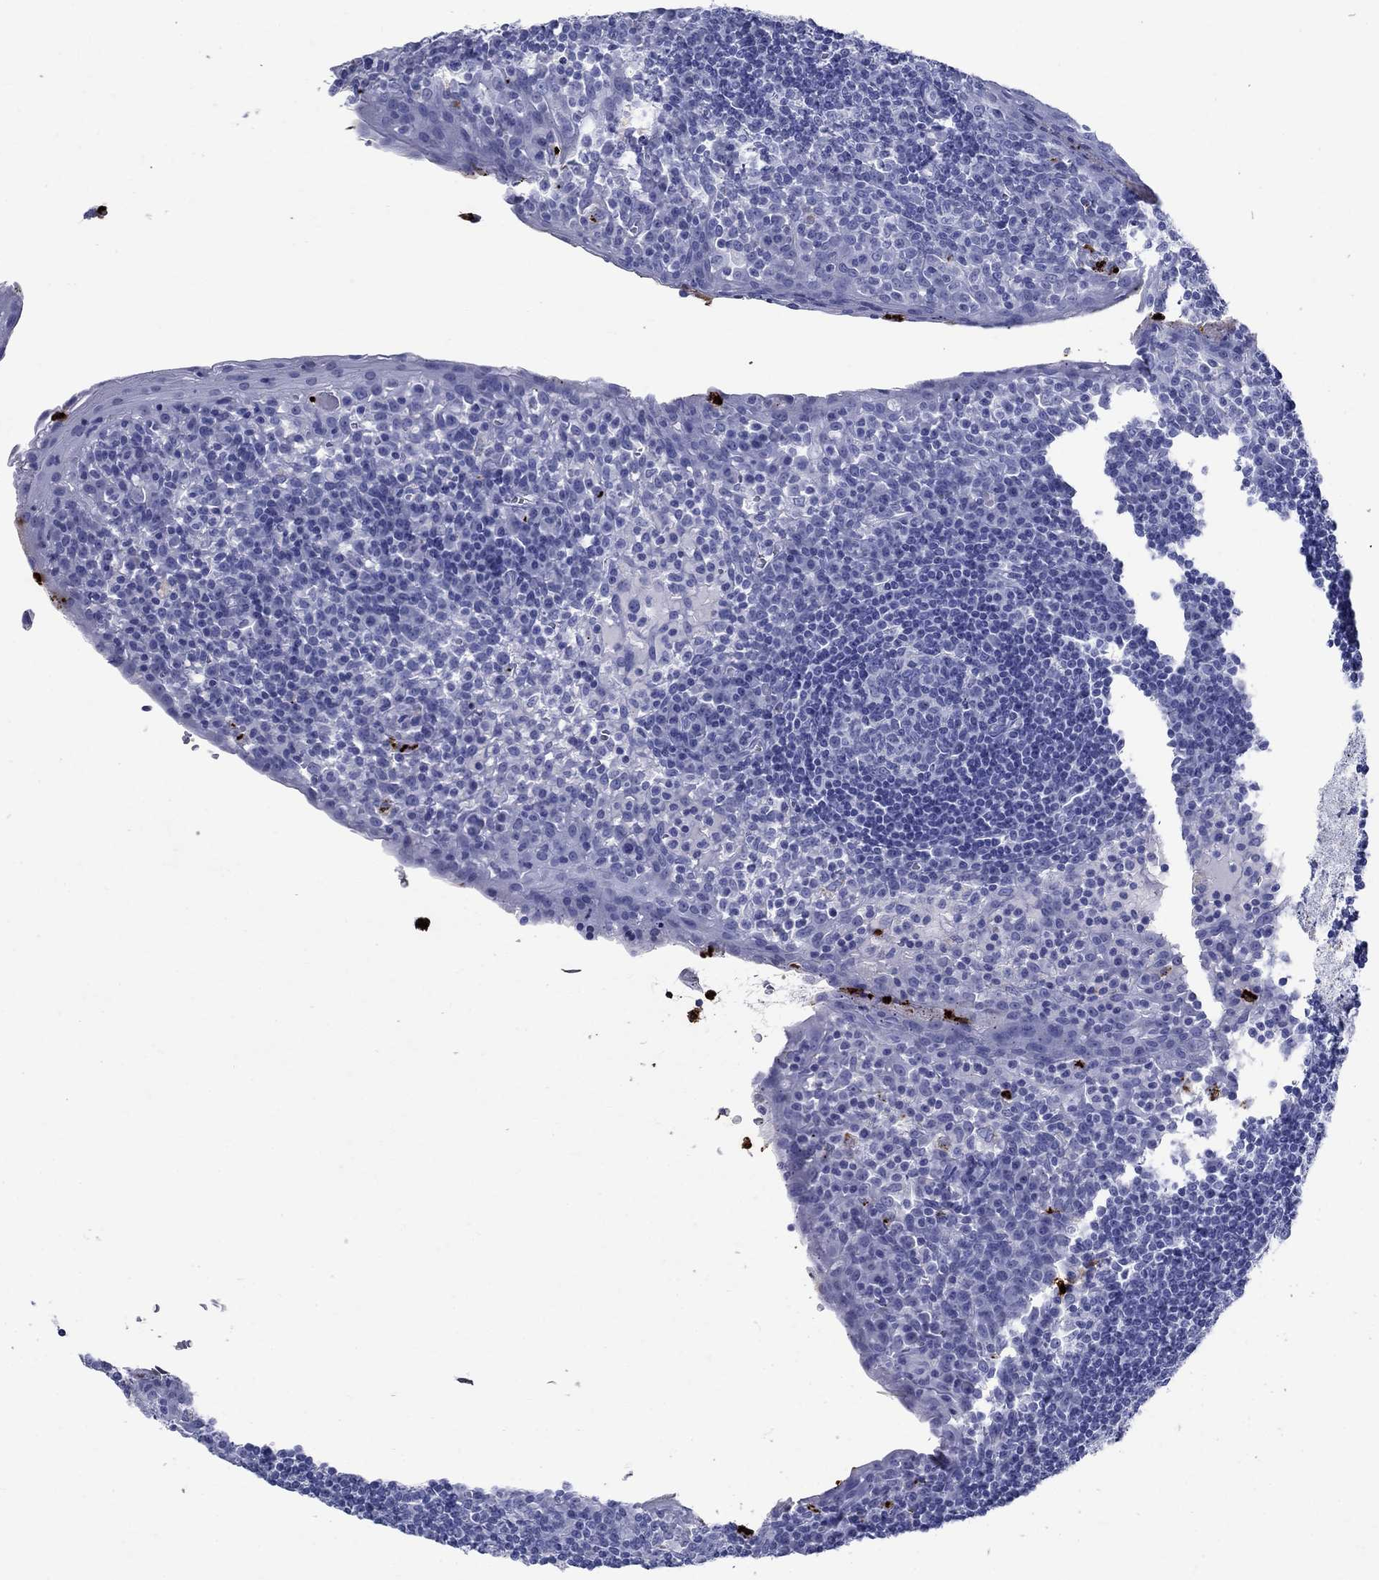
{"staining": {"intensity": "negative", "quantity": "none", "location": "none"}, "tissue": "tonsil", "cell_type": "Germinal center cells", "image_type": "normal", "snomed": [{"axis": "morphology", "description": "Normal tissue, NOS"}, {"axis": "topography", "description": "Tonsil"}], "caption": "Histopathology image shows no significant protein positivity in germinal center cells of unremarkable tonsil. Nuclei are stained in blue.", "gene": "AZU1", "patient": {"sex": "female", "age": 13}}